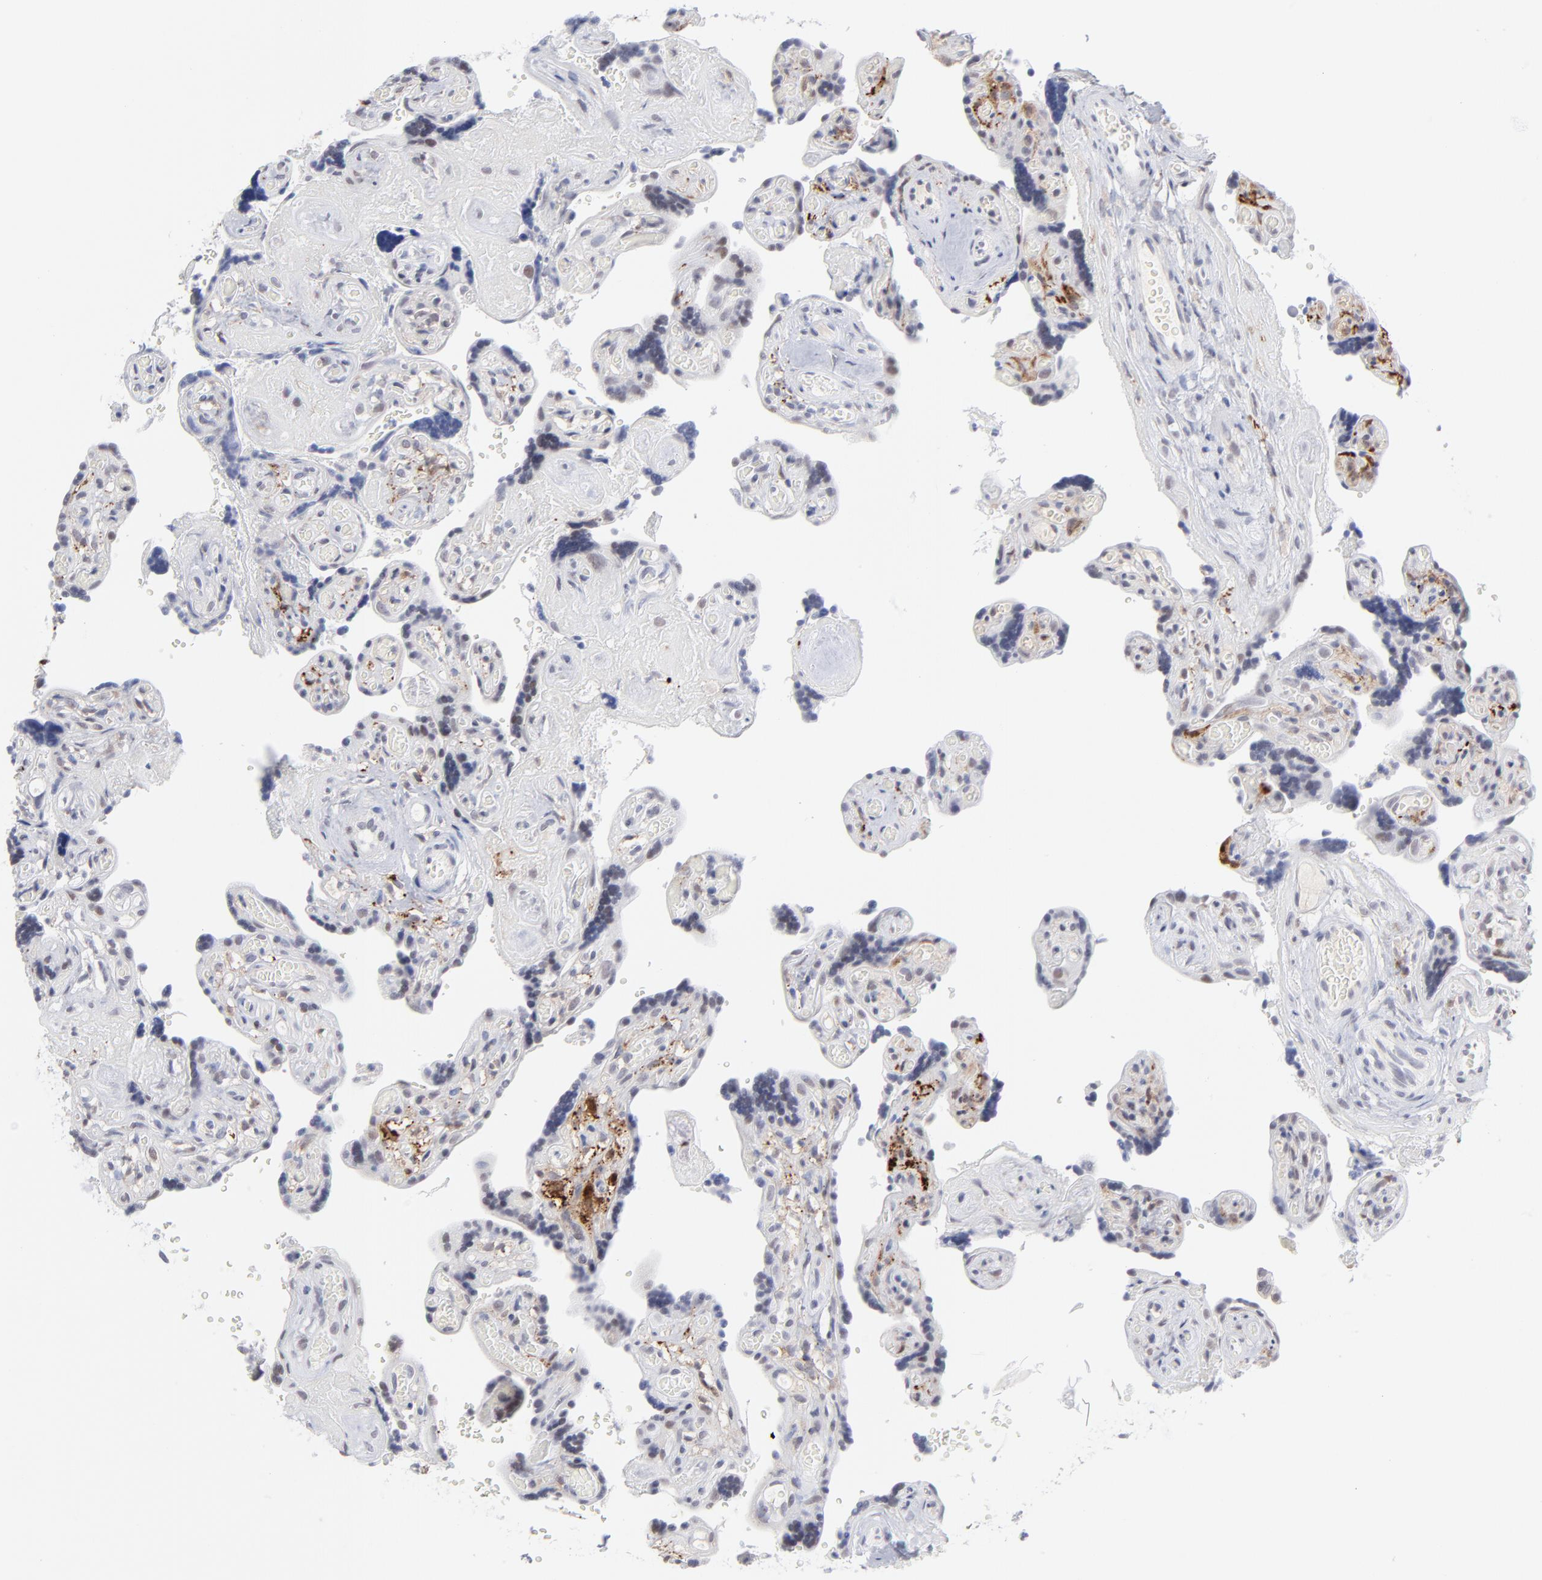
{"staining": {"intensity": "weak", "quantity": "25%-75%", "location": "nuclear"}, "tissue": "placenta", "cell_type": "Decidual cells", "image_type": "normal", "snomed": [{"axis": "morphology", "description": "Normal tissue, NOS"}, {"axis": "topography", "description": "Placenta"}], "caption": "Immunohistochemistry (DAB) staining of normal placenta reveals weak nuclear protein staining in about 25%-75% of decidual cells.", "gene": "CCR2", "patient": {"sex": "female", "age": 30}}